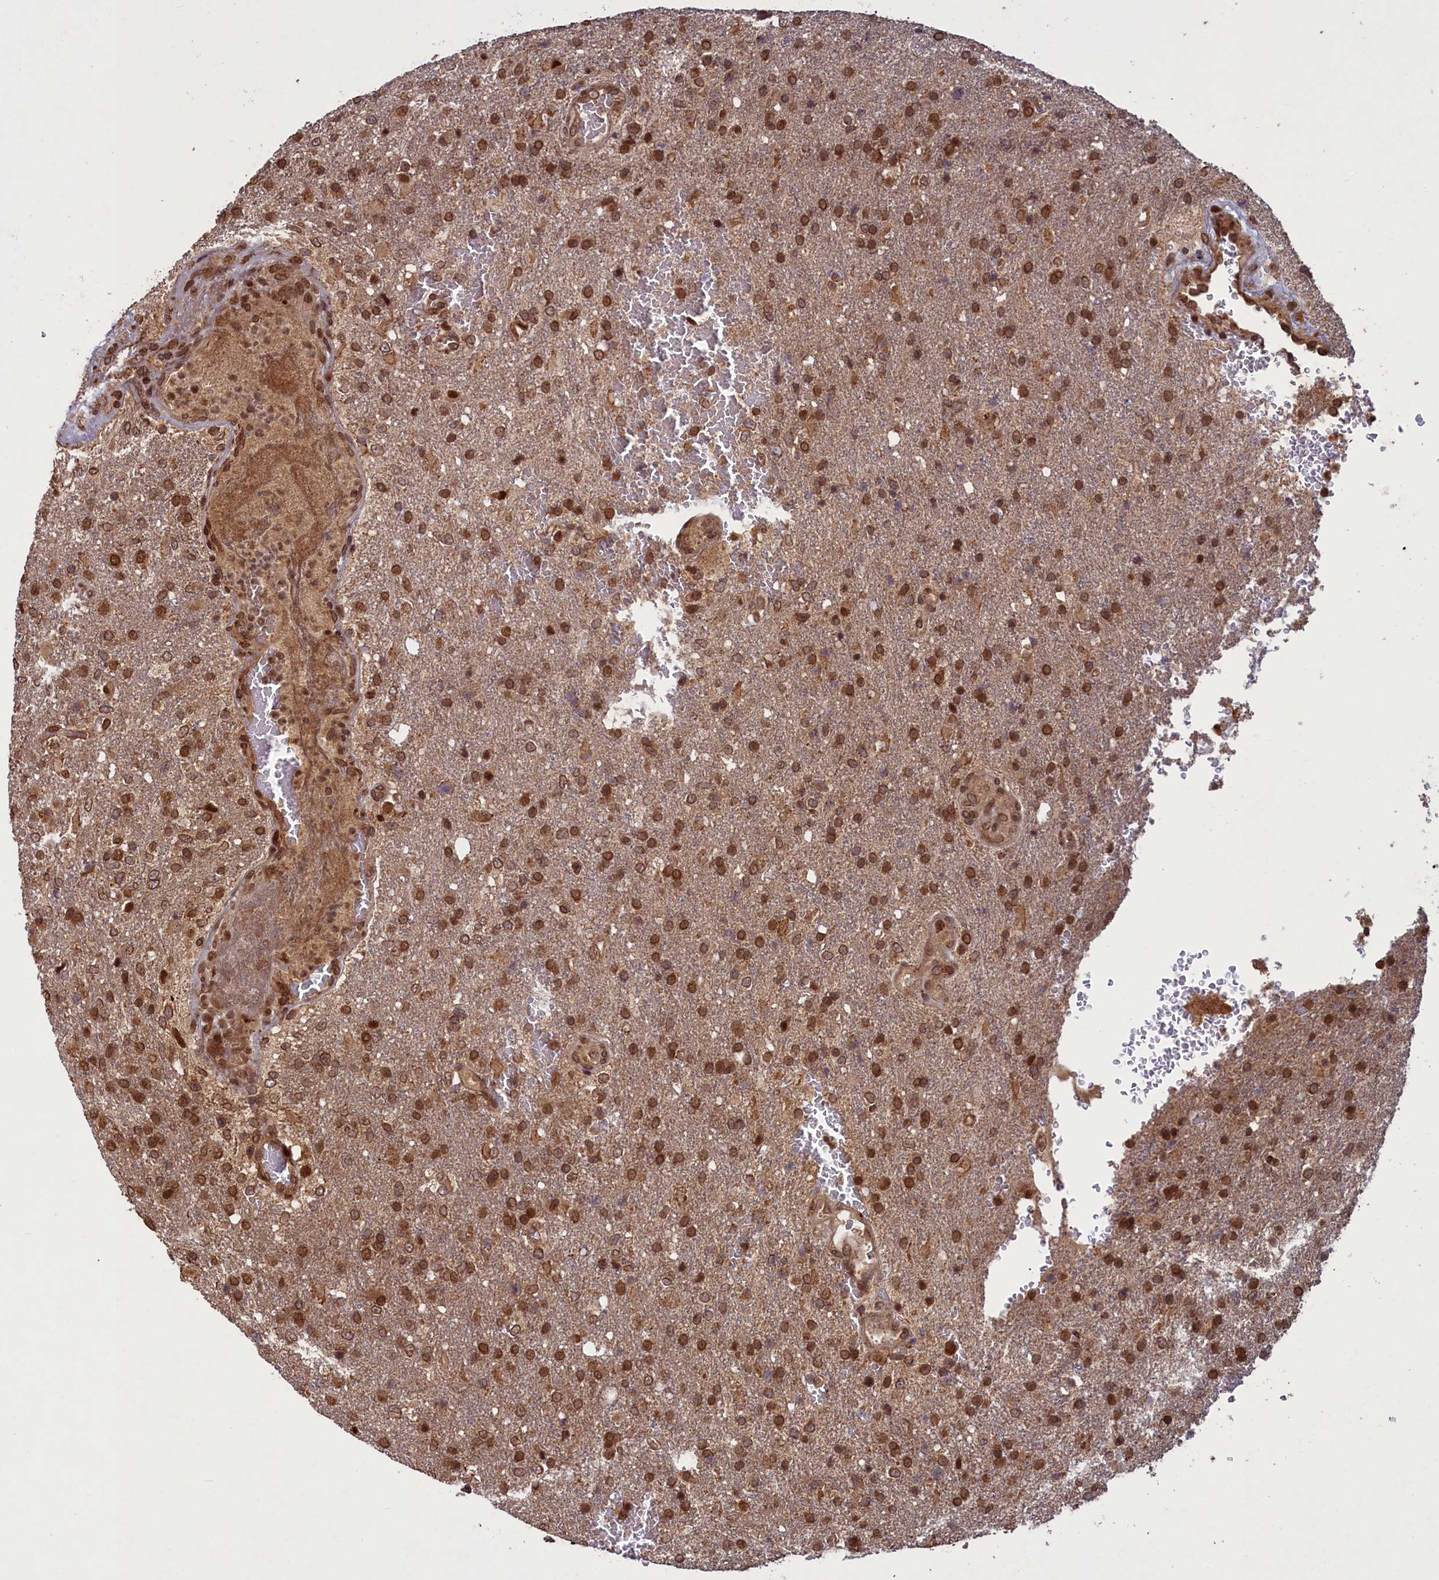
{"staining": {"intensity": "moderate", "quantity": ">75%", "location": "cytoplasmic/membranous,nuclear"}, "tissue": "glioma", "cell_type": "Tumor cells", "image_type": "cancer", "snomed": [{"axis": "morphology", "description": "Glioma, malignant, High grade"}, {"axis": "topography", "description": "Brain"}], "caption": "This is a histology image of immunohistochemistry (IHC) staining of glioma, which shows moderate positivity in the cytoplasmic/membranous and nuclear of tumor cells.", "gene": "NAE1", "patient": {"sex": "female", "age": 74}}